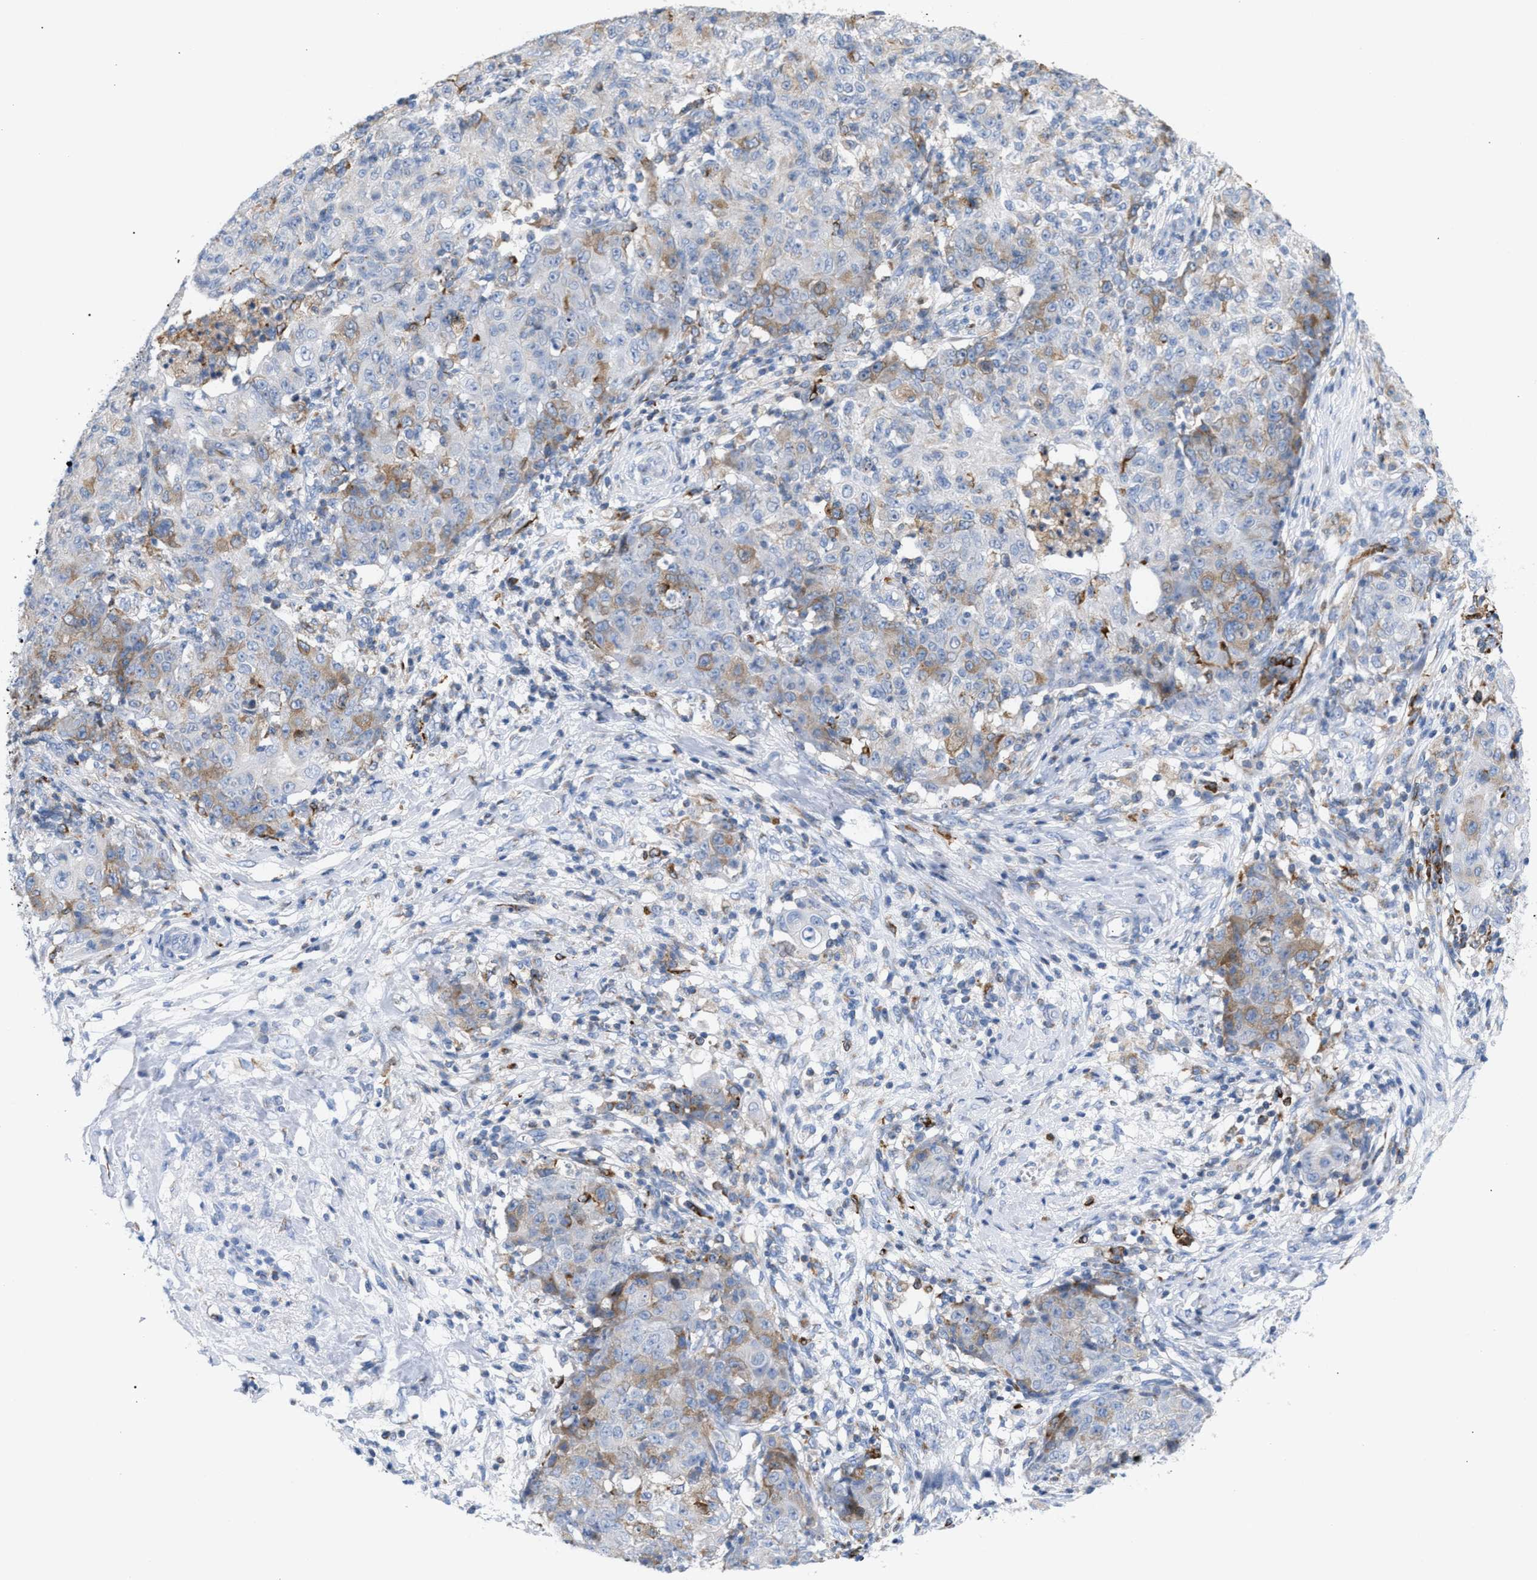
{"staining": {"intensity": "weak", "quantity": "25%-75%", "location": "cytoplasmic/membranous"}, "tissue": "ovarian cancer", "cell_type": "Tumor cells", "image_type": "cancer", "snomed": [{"axis": "morphology", "description": "Carcinoma, endometroid"}, {"axis": "topography", "description": "Ovary"}], "caption": "Endometroid carcinoma (ovarian) tissue shows weak cytoplasmic/membranous expression in approximately 25%-75% of tumor cells", "gene": "TACC3", "patient": {"sex": "female", "age": 42}}